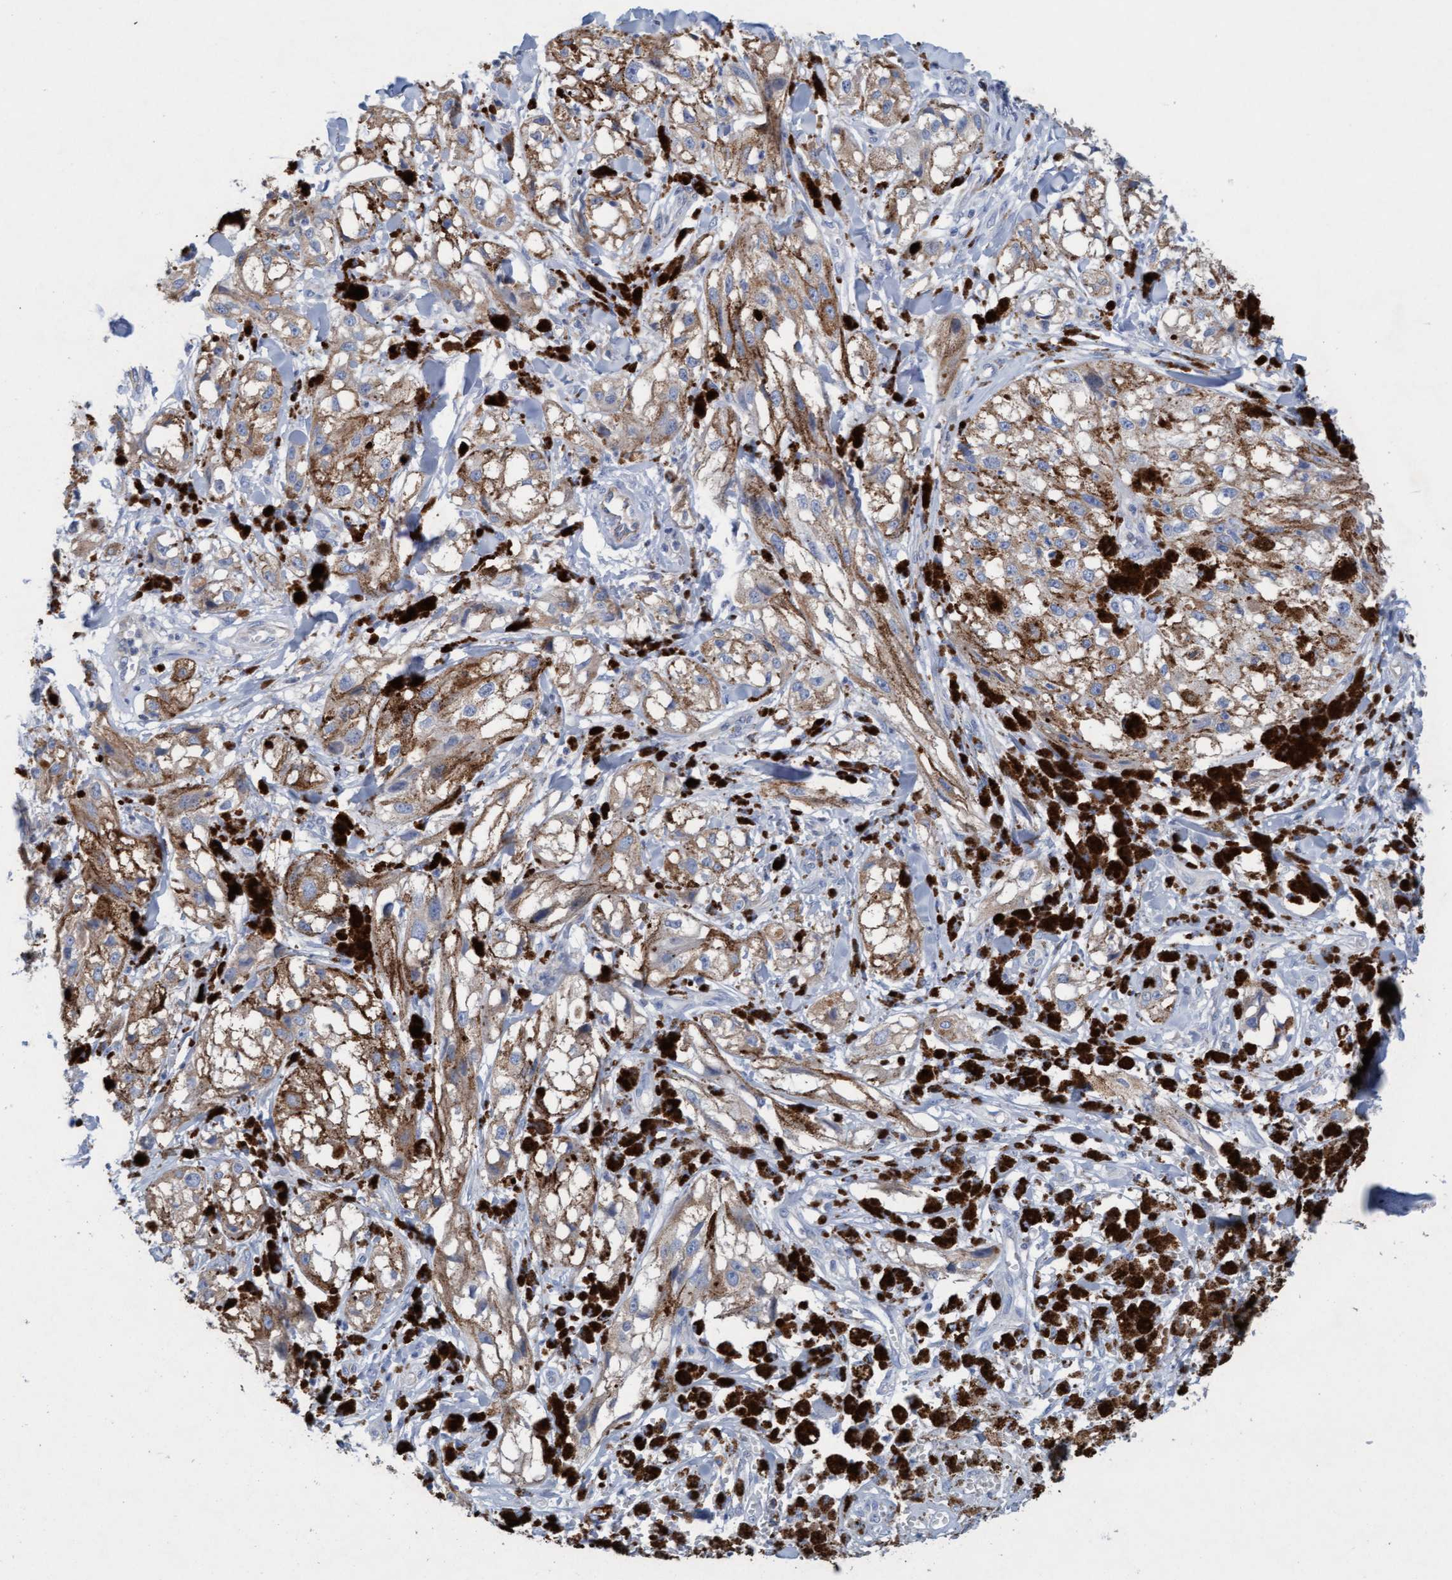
{"staining": {"intensity": "weak", "quantity": ">75%", "location": "cytoplasmic/membranous"}, "tissue": "melanoma", "cell_type": "Tumor cells", "image_type": "cancer", "snomed": [{"axis": "morphology", "description": "Malignant melanoma, NOS"}, {"axis": "topography", "description": "Skin"}], "caption": "Melanoma stained with a brown dye displays weak cytoplasmic/membranous positive expression in about >75% of tumor cells.", "gene": "SIGIRR", "patient": {"sex": "male", "age": 88}}